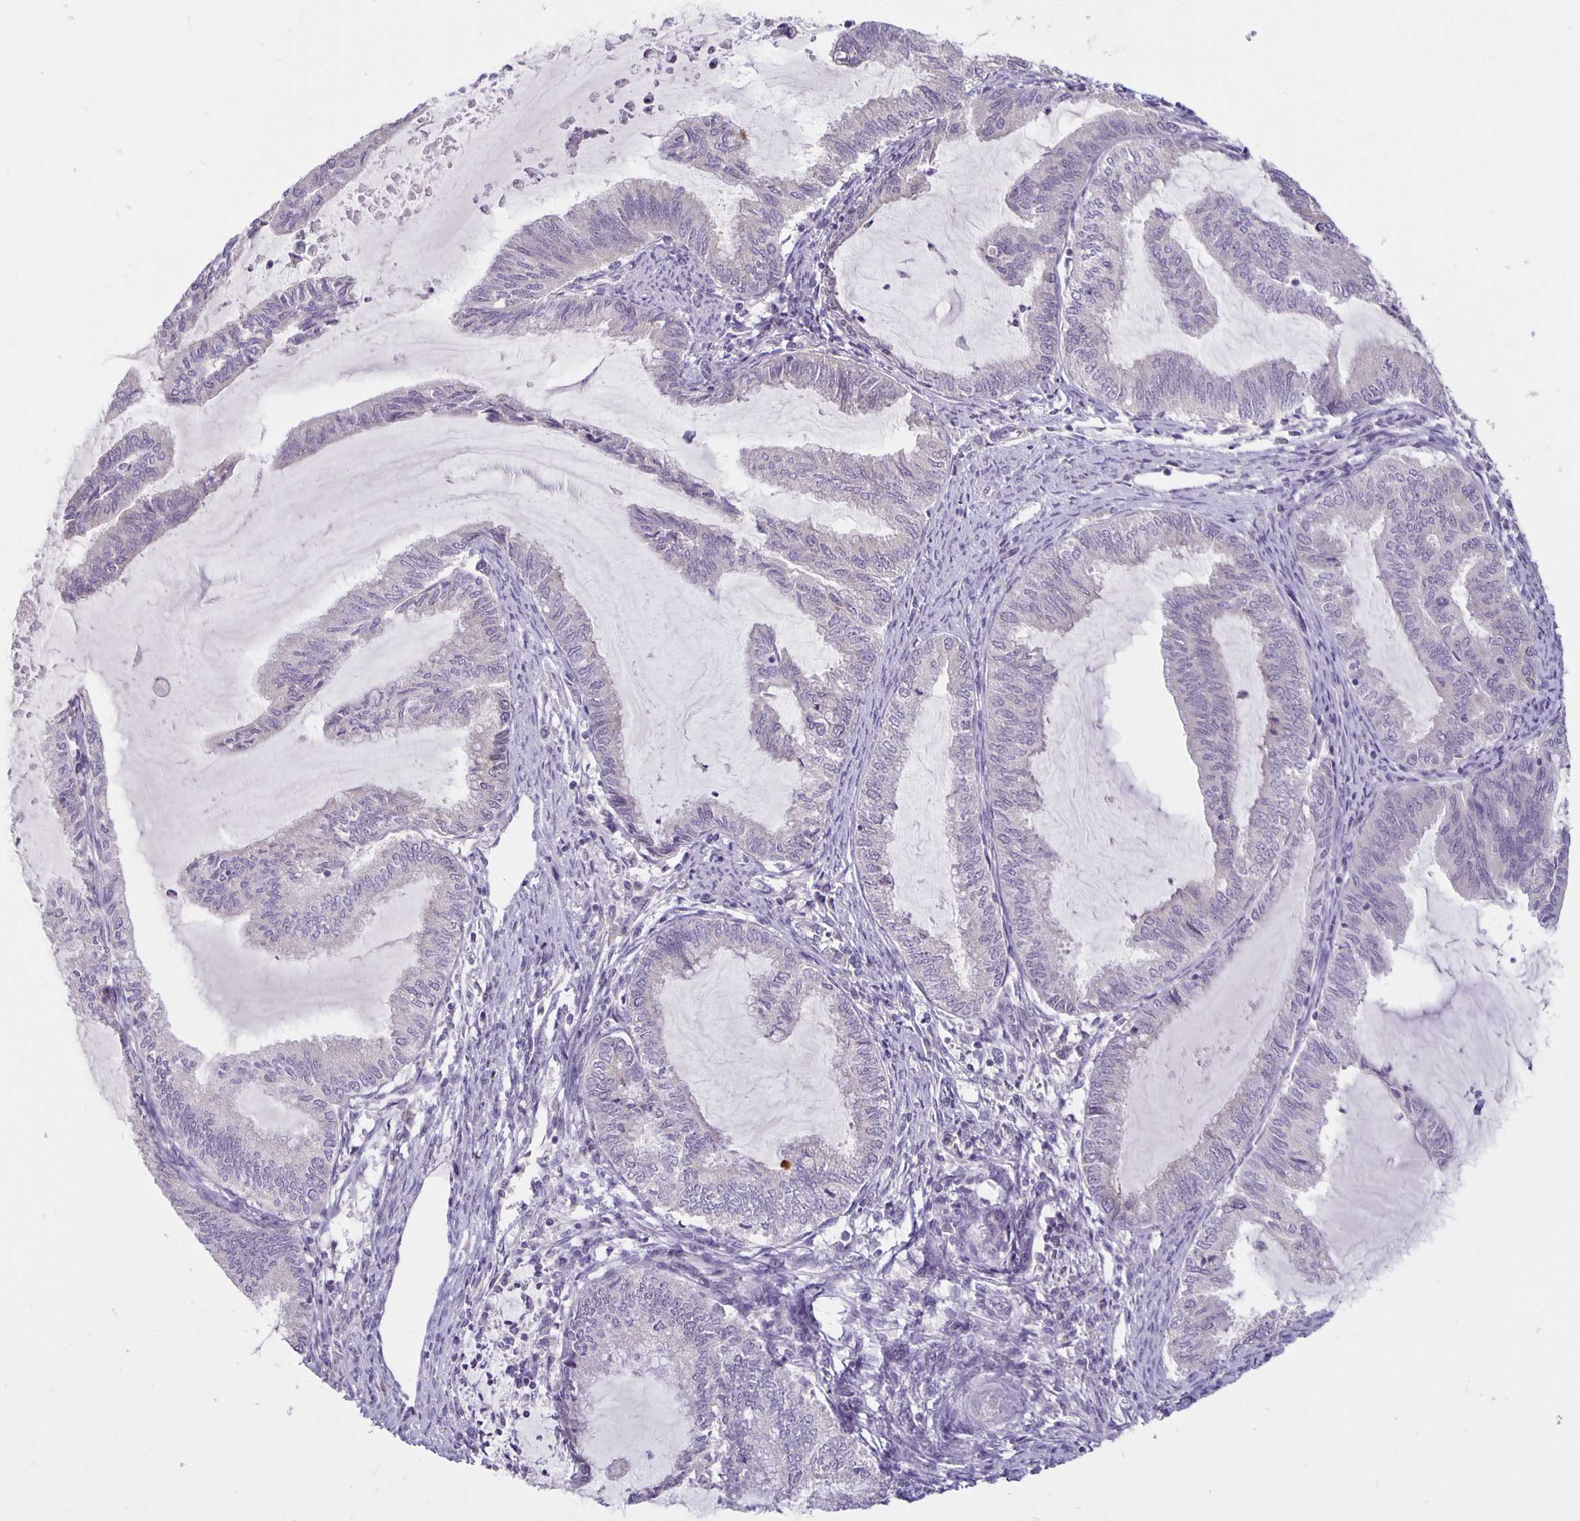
{"staining": {"intensity": "negative", "quantity": "none", "location": "none"}, "tissue": "endometrial cancer", "cell_type": "Tumor cells", "image_type": "cancer", "snomed": [{"axis": "morphology", "description": "Adenocarcinoma, NOS"}, {"axis": "topography", "description": "Endometrium"}], "caption": "IHC of human adenocarcinoma (endometrial) reveals no staining in tumor cells.", "gene": "ARVCF", "patient": {"sex": "female", "age": 79}}